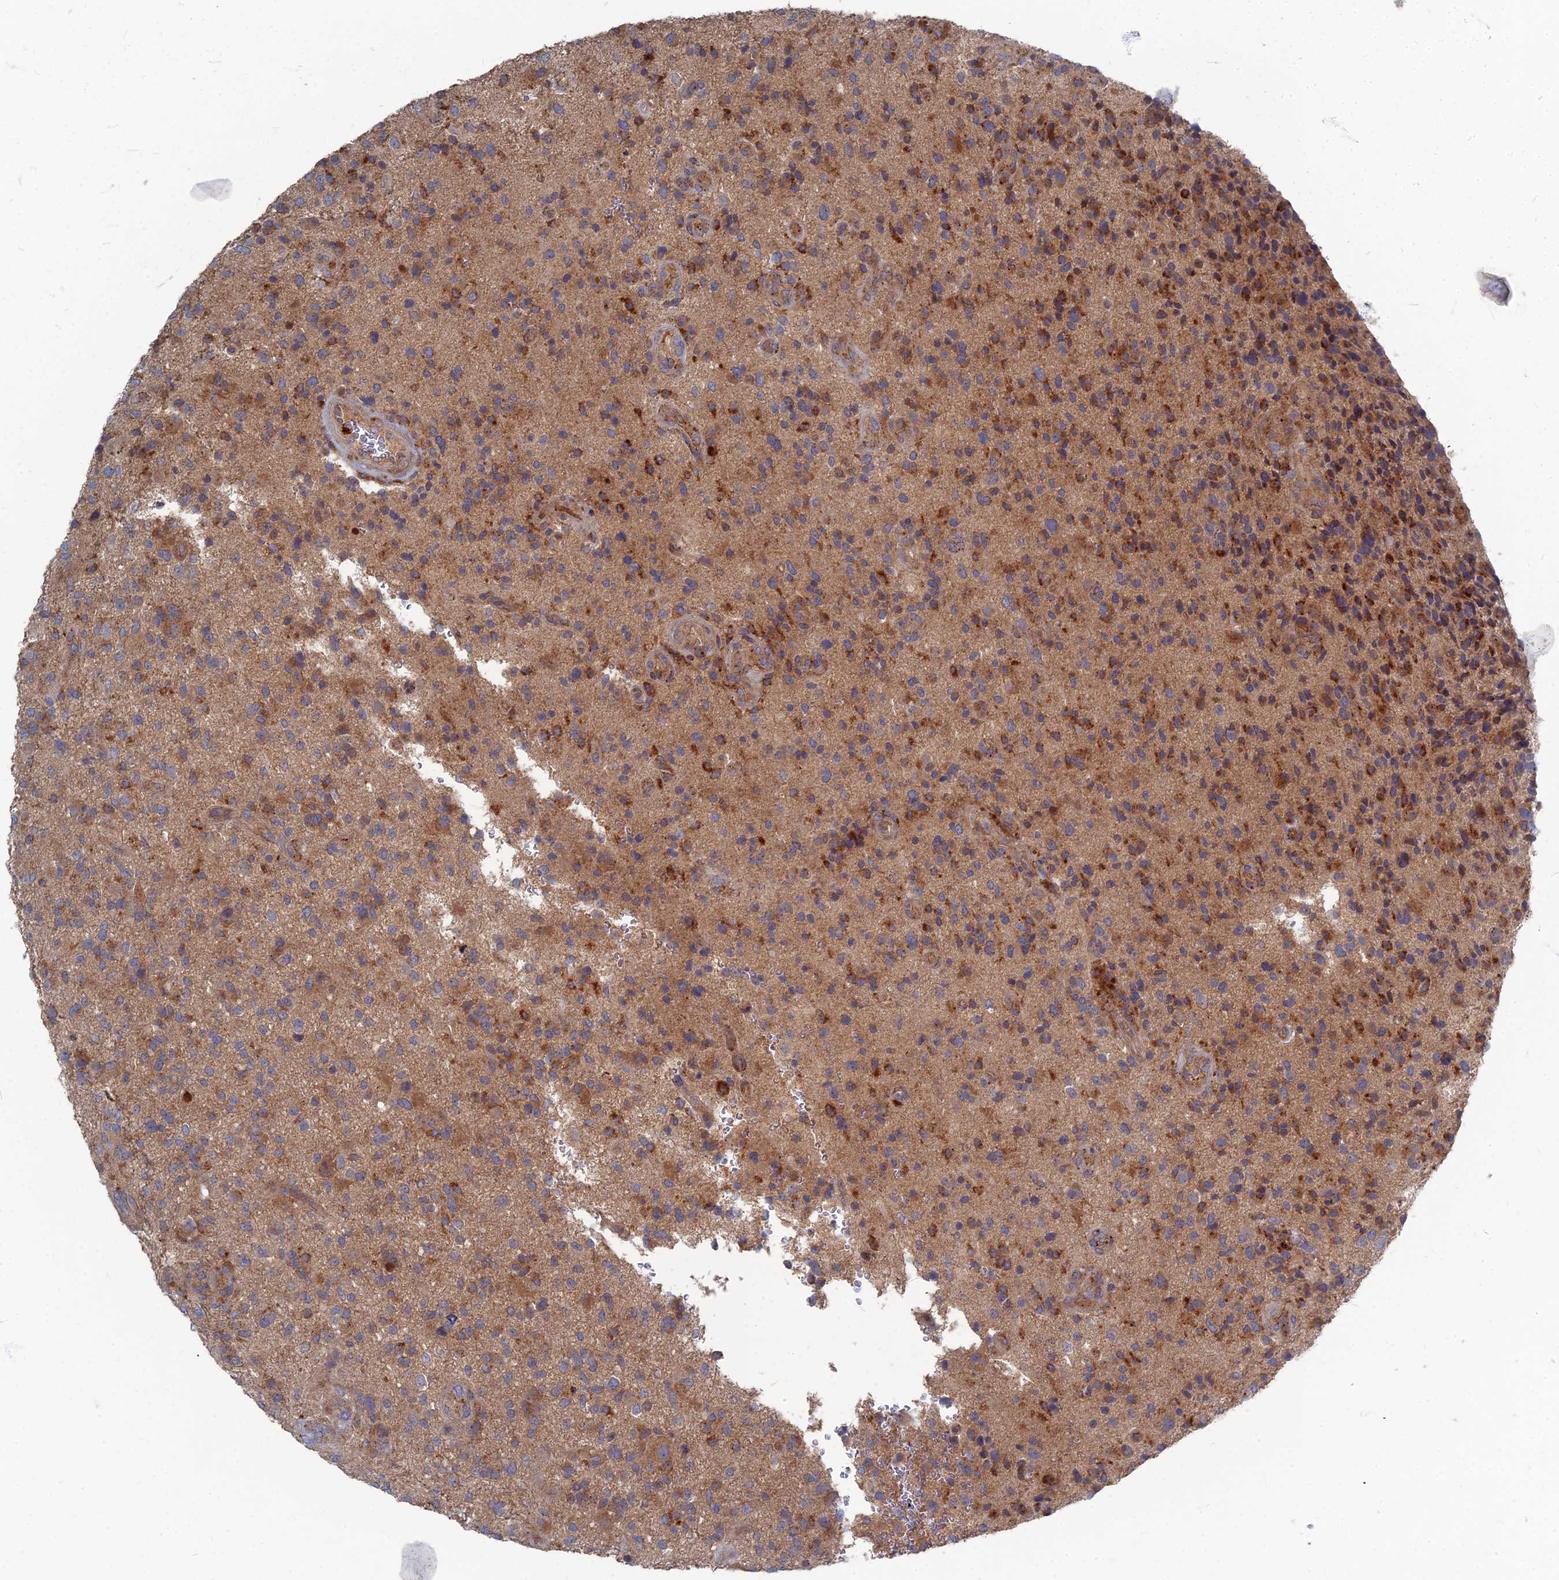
{"staining": {"intensity": "strong", "quantity": "<25%", "location": "cytoplasmic/membranous"}, "tissue": "glioma", "cell_type": "Tumor cells", "image_type": "cancer", "snomed": [{"axis": "morphology", "description": "Glioma, malignant, High grade"}, {"axis": "topography", "description": "Brain"}], "caption": "Immunohistochemistry staining of glioma, which reveals medium levels of strong cytoplasmic/membranous positivity in approximately <25% of tumor cells indicating strong cytoplasmic/membranous protein positivity. The staining was performed using DAB (3,3'-diaminobenzidine) (brown) for protein detection and nuclei were counterstained in hematoxylin (blue).", "gene": "PPCDC", "patient": {"sex": "male", "age": 47}}